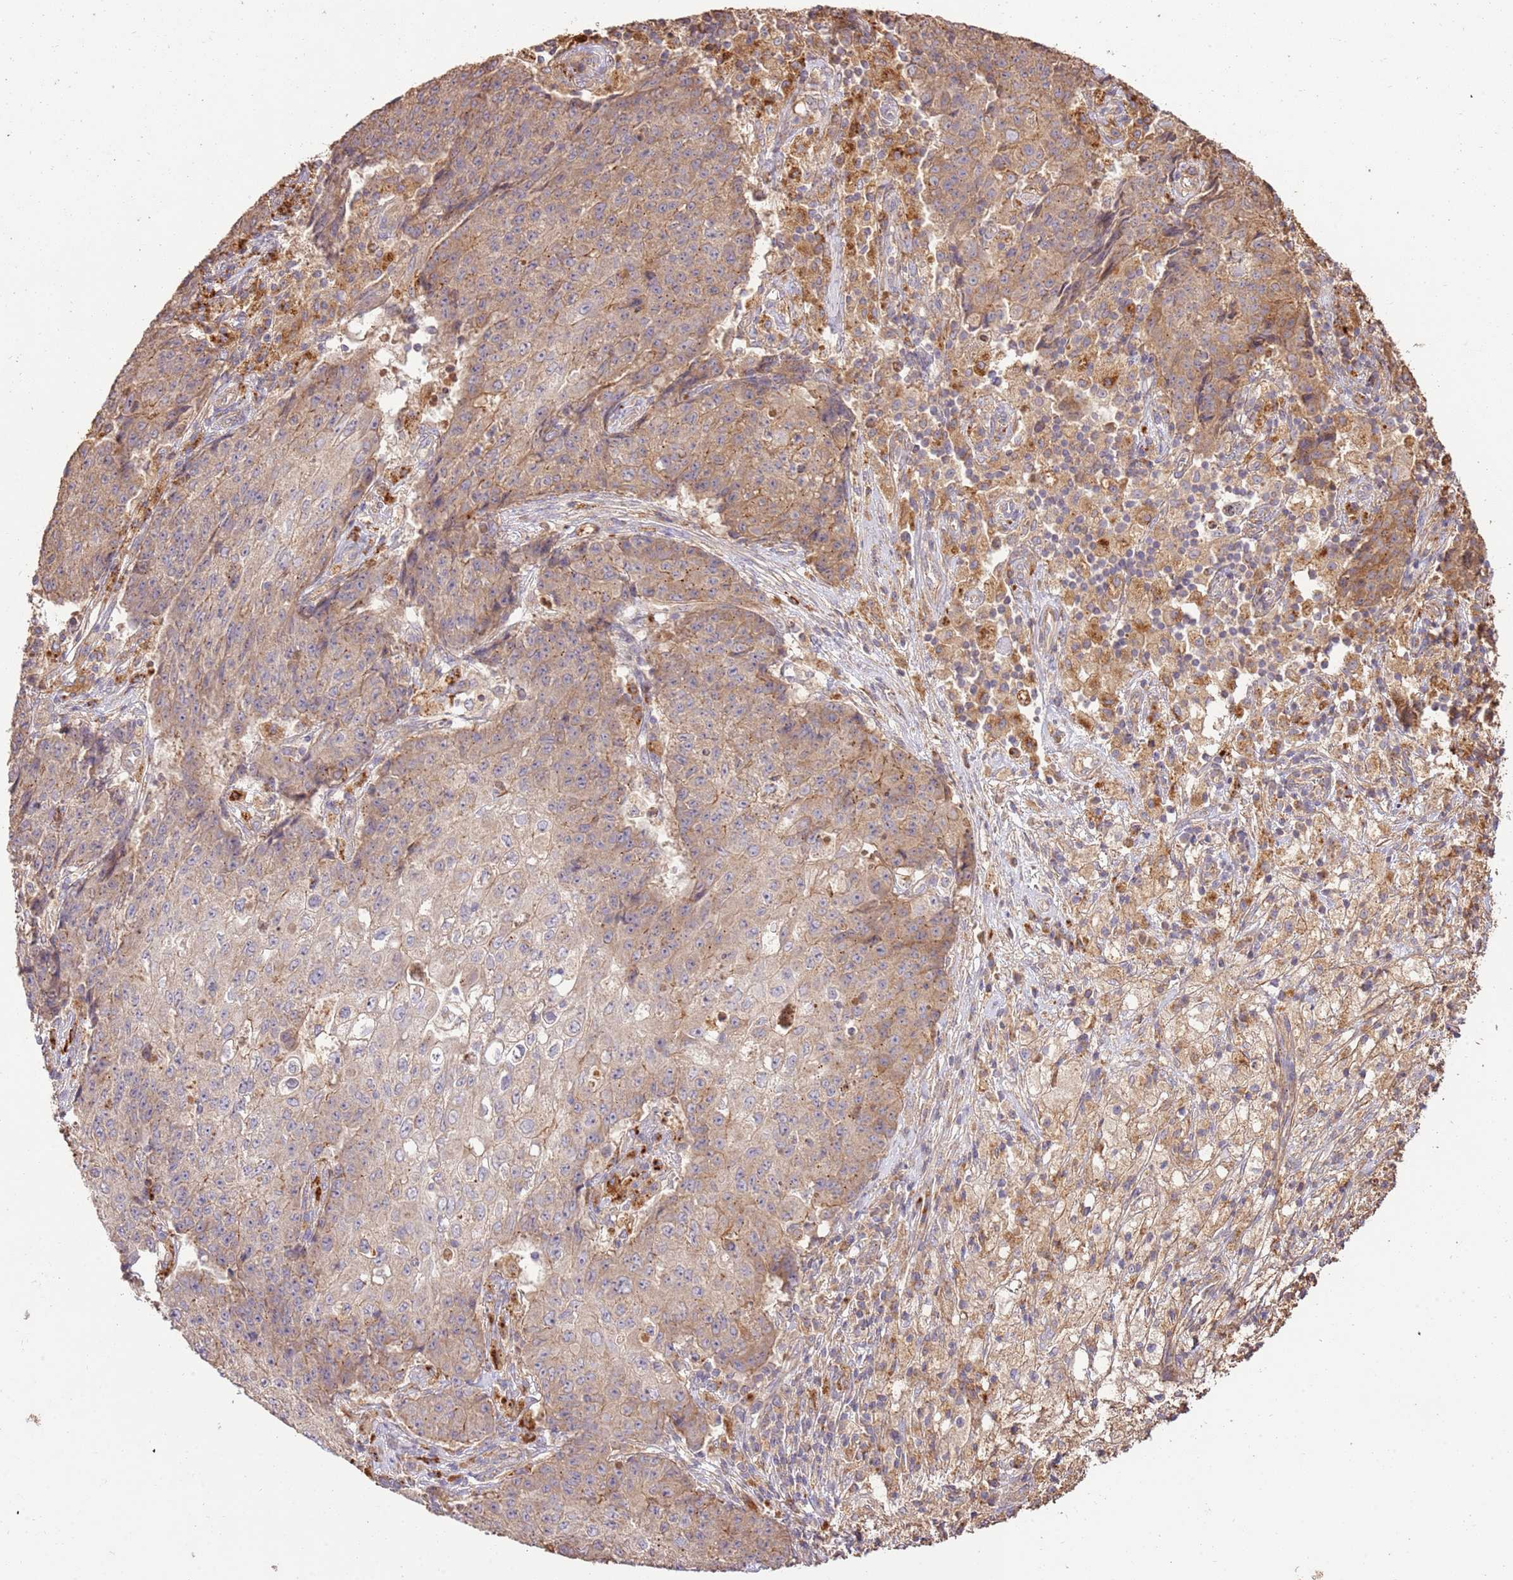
{"staining": {"intensity": "moderate", "quantity": "25%-75%", "location": "cytoplasmic/membranous"}, "tissue": "ovarian cancer", "cell_type": "Tumor cells", "image_type": "cancer", "snomed": [{"axis": "morphology", "description": "Carcinoma, endometroid"}, {"axis": "topography", "description": "Ovary"}], "caption": "Immunohistochemical staining of ovarian cancer (endometroid carcinoma) exhibits medium levels of moderate cytoplasmic/membranous protein expression in approximately 25%-75% of tumor cells.", "gene": "CEP55", "patient": {"sex": "female", "age": 42}}